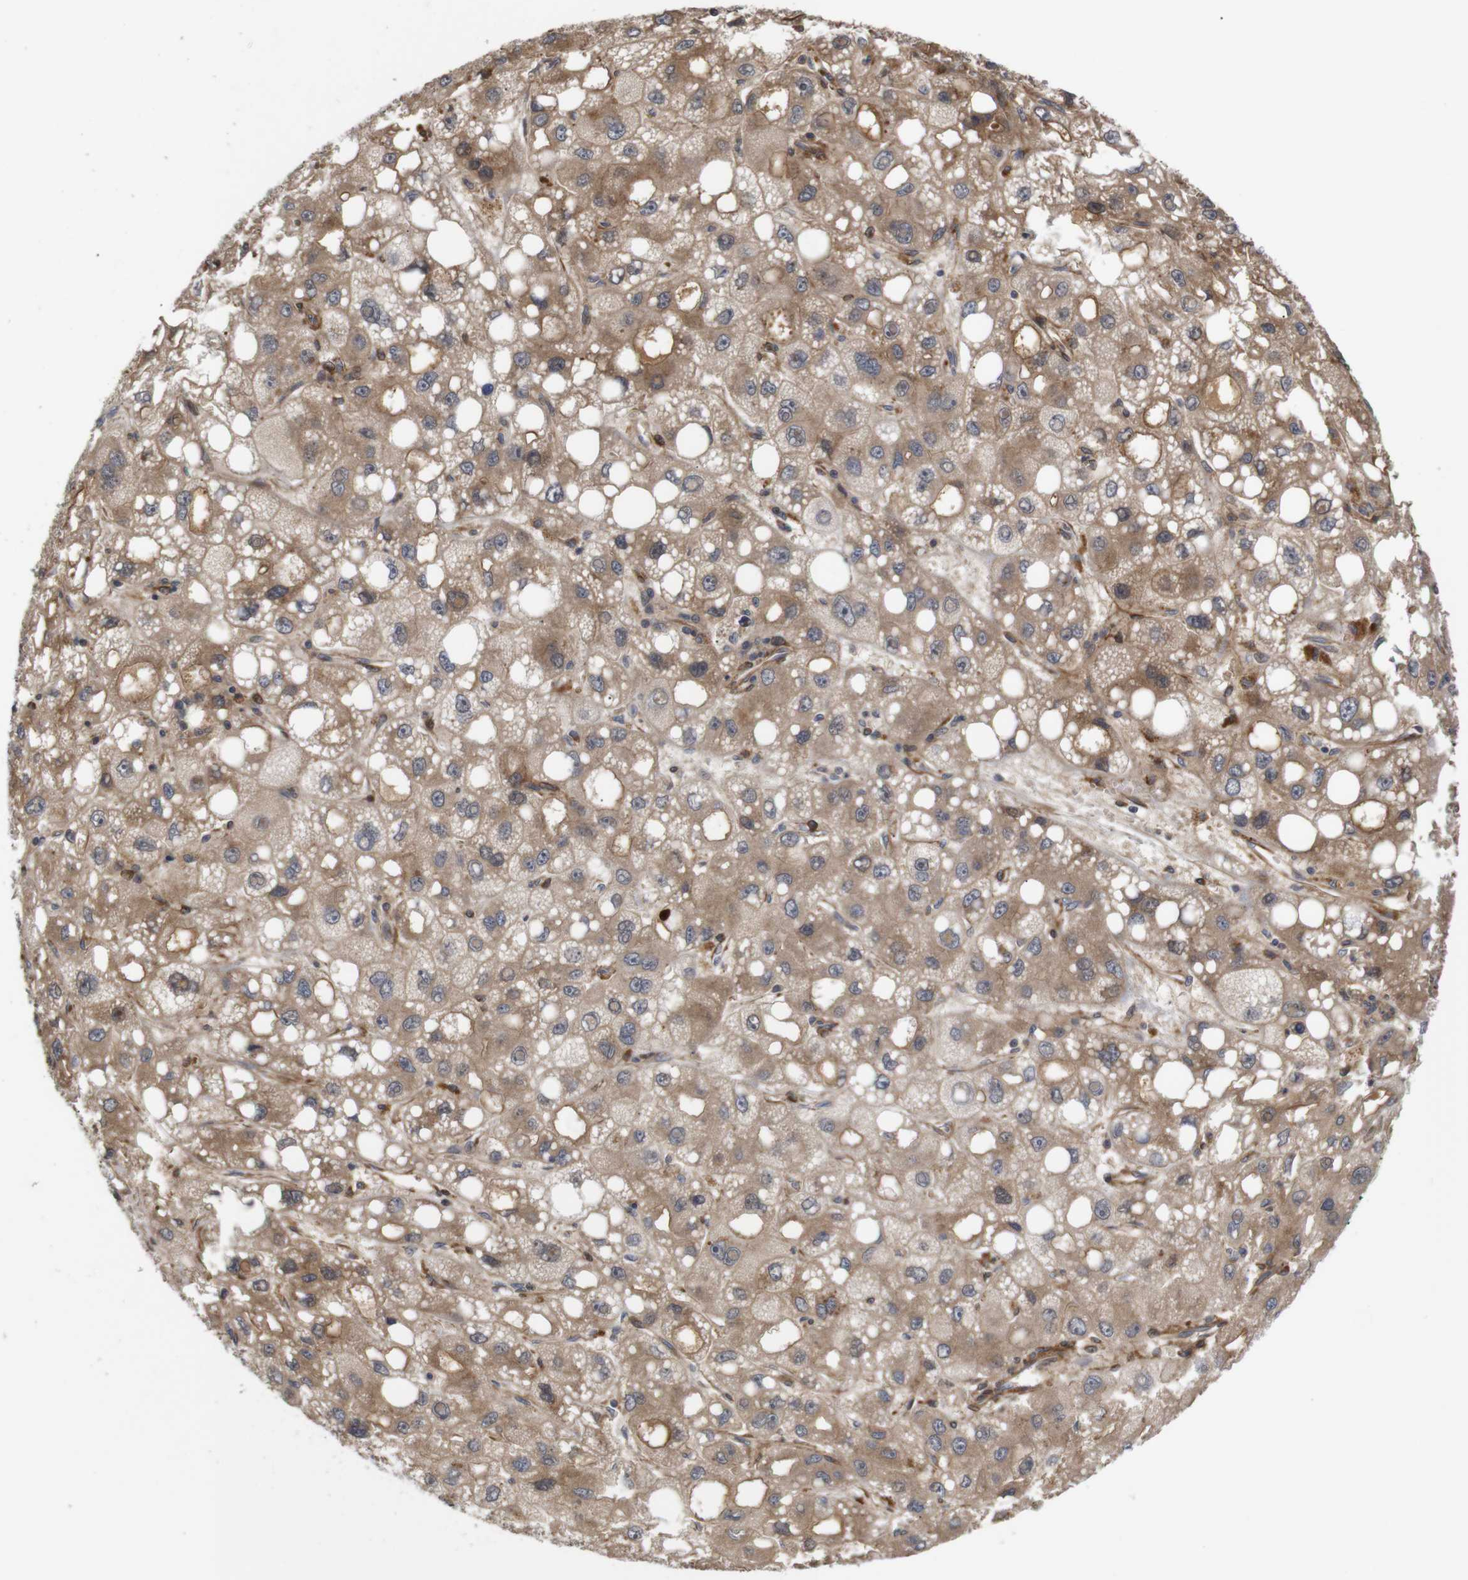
{"staining": {"intensity": "moderate", "quantity": ">75%", "location": "cytoplasmic/membranous"}, "tissue": "liver cancer", "cell_type": "Tumor cells", "image_type": "cancer", "snomed": [{"axis": "morphology", "description": "Carcinoma, Hepatocellular, NOS"}, {"axis": "topography", "description": "Liver"}], "caption": "The immunohistochemical stain labels moderate cytoplasmic/membranous positivity in tumor cells of liver cancer (hepatocellular carcinoma) tissue.", "gene": "SPRY3", "patient": {"sex": "male", "age": 55}}